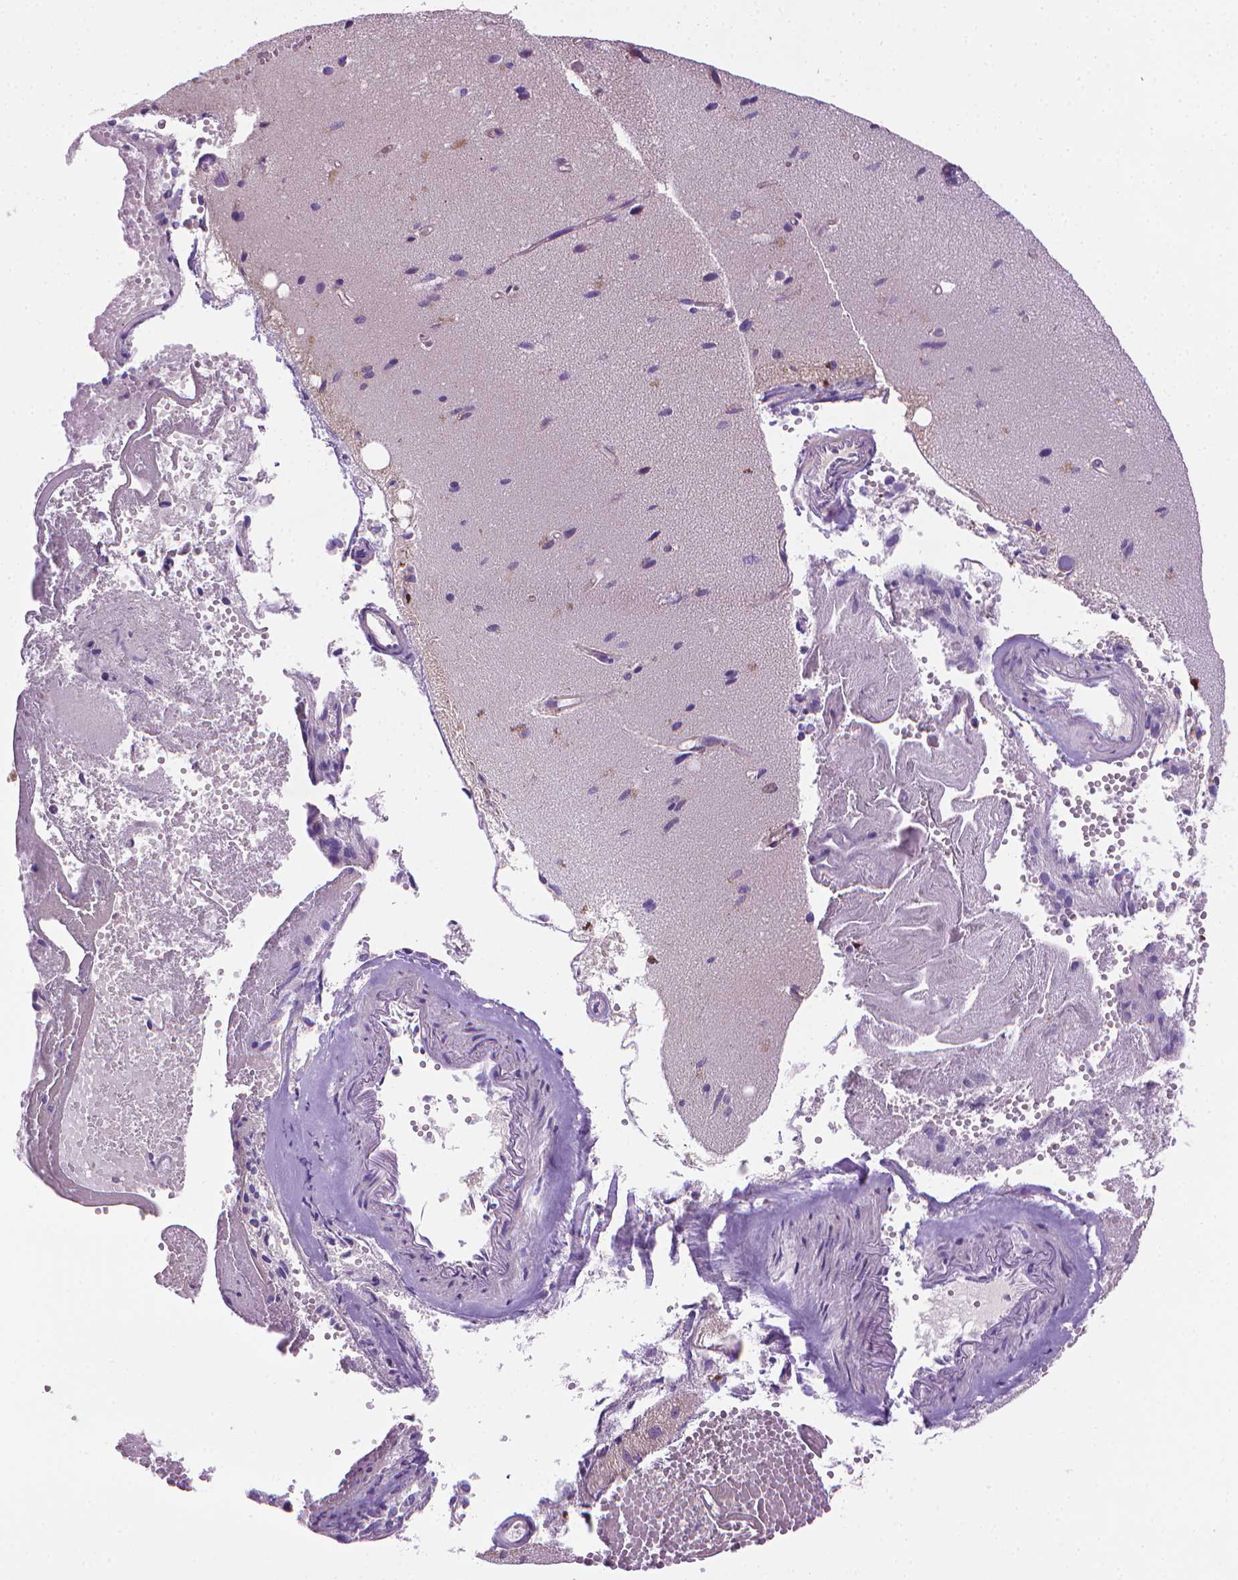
{"staining": {"intensity": "negative", "quantity": "none", "location": "none"}, "tissue": "cerebral cortex", "cell_type": "Endothelial cells", "image_type": "normal", "snomed": [{"axis": "morphology", "description": "Normal tissue, NOS"}, {"axis": "morphology", "description": "Glioma, malignant, High grade"}, {"axis": "topography", "description": "Cerebral cortex"}], "caption": "DAB immunohistochemical staining of benign cerebral cortex displays no significant staining in endothelial cells.", "gene": "SLC51B", "patient": {"sex": "male", "age": 71}}